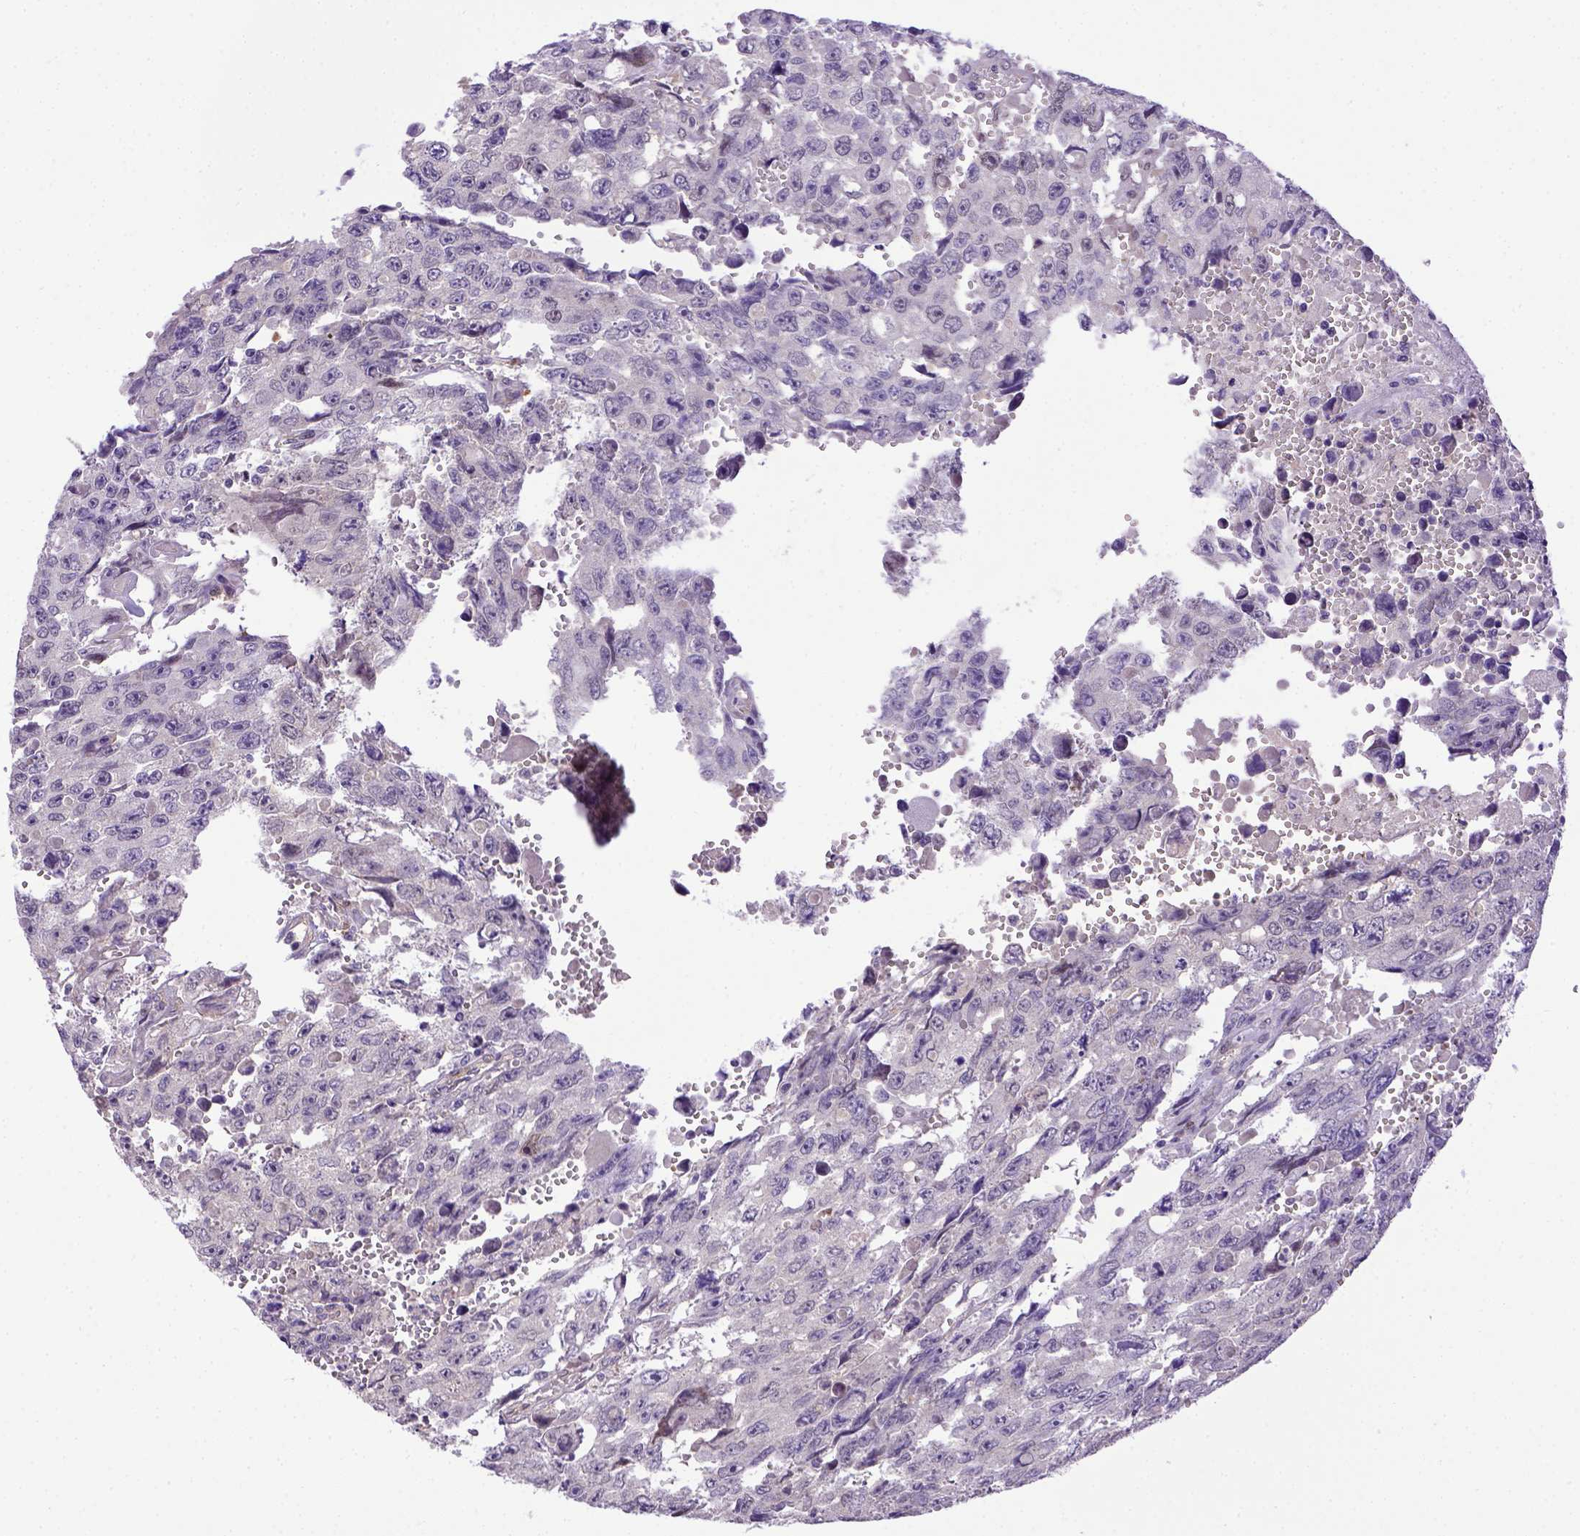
{"staining": {"intensity": "negative", "quantity": "none", "location": "none"}, "tissue": "testis cancer", "cell_type": "Tumor cells", "image_type": "cancer", "snomed": [{"axis": "morphology", "description": "Seminoma, NOS"}, {"axis": "topography", "description": "Testis"}], "caption": "Tumor cells show no significant expression in testis seminoma.", "gene": "BTN1A1", "patient": {"sex": "male", "age": 26}}